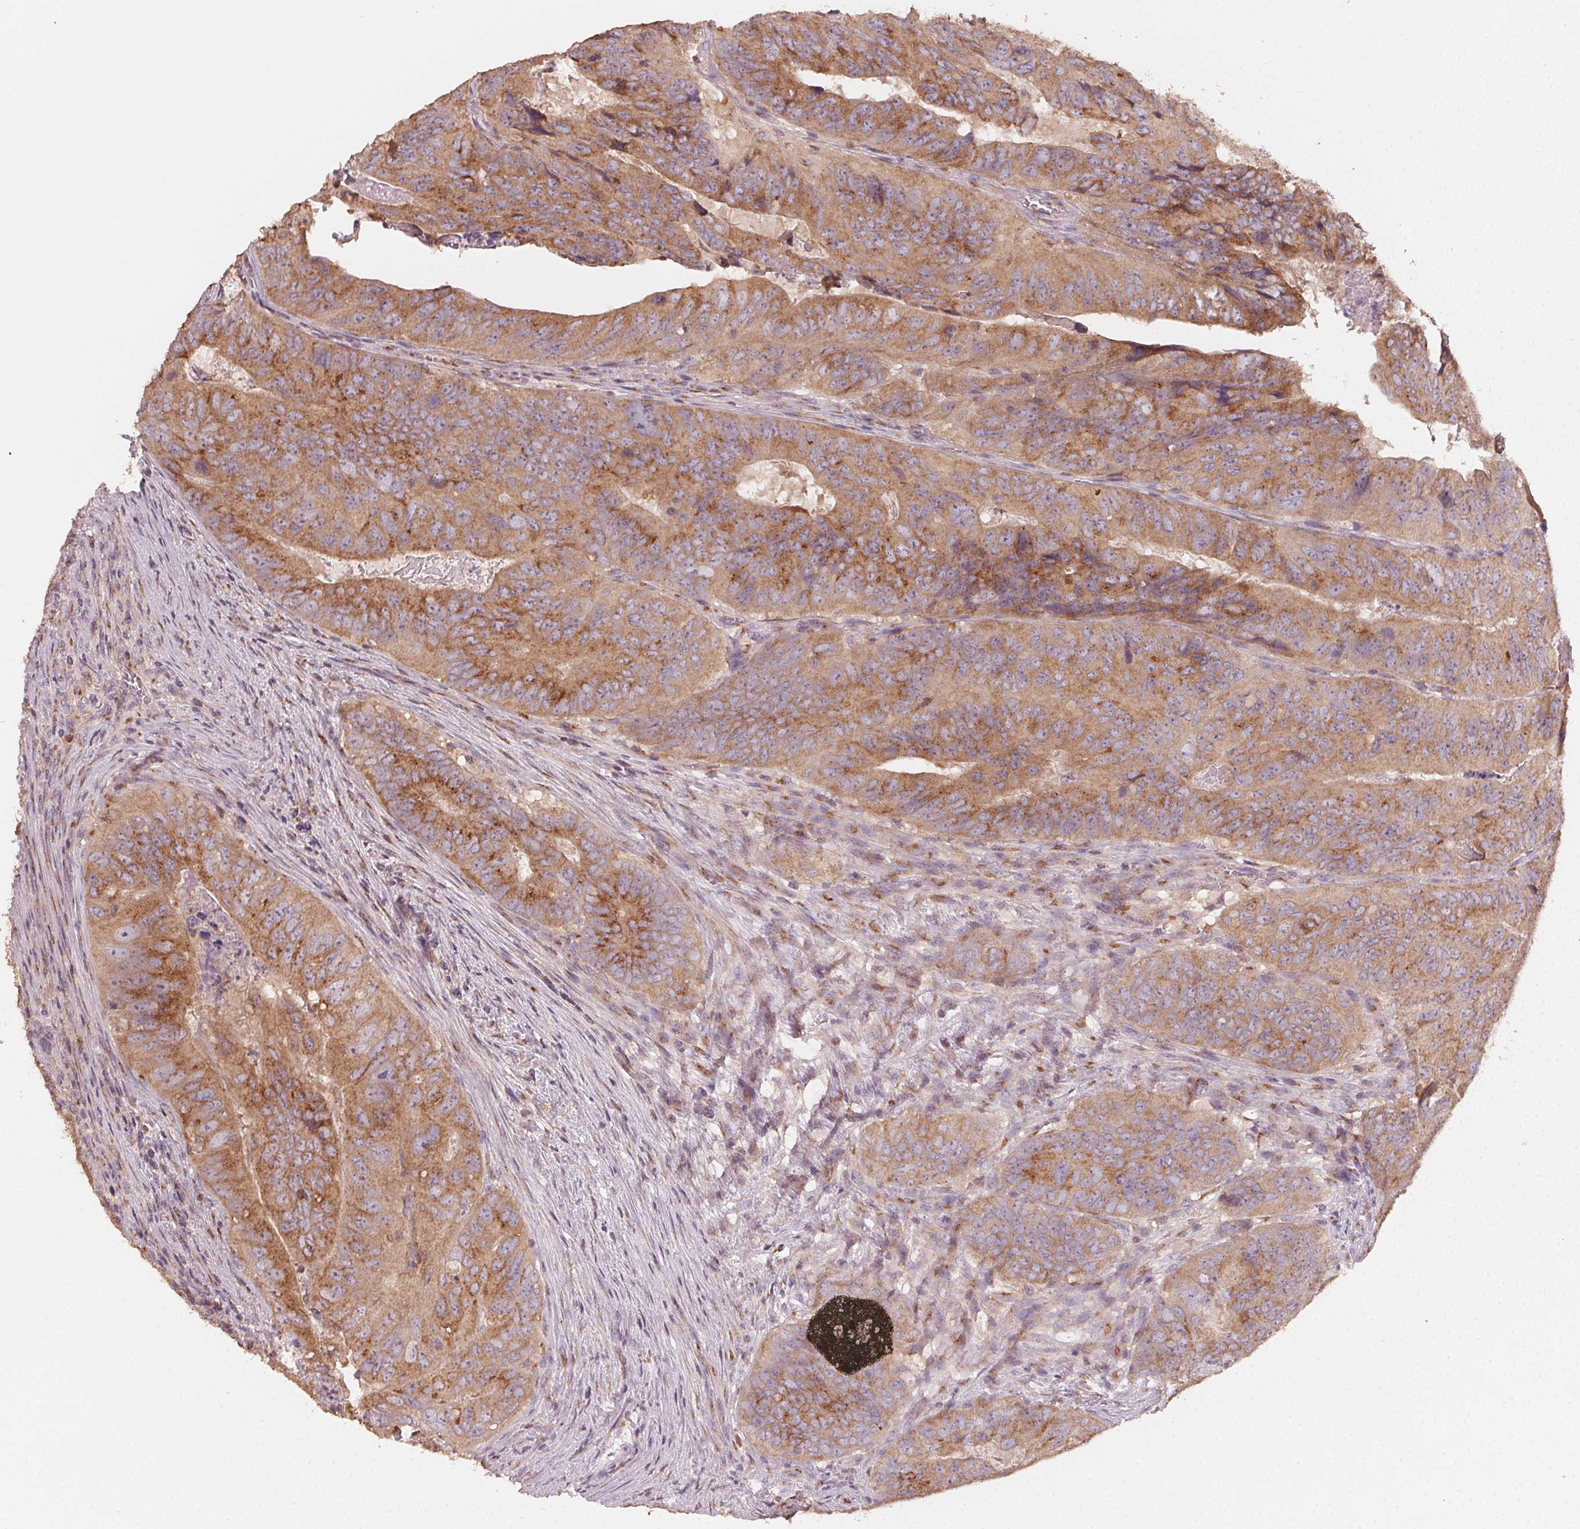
{"staining": {"intensity": "moderate", "quantity": ">75%", "location": "cytoplasmic/membranous"}, "tissue": "colorectal cancer", "cell_type": "Tumor cells", "image_type": "cancer", "snomed": [{"axis": "morphology", "description": "Adenocarcinoma, NOS"}, {"axis": "topography", "description": "Colon"}], "caption": "This micrograph exhibits immunohistochemistry (IHC) staining of human adenocarcinoma (colorectal), with medium moderate cytoplasmic/membranous expression in about >75% of tumor cells.", "gene": "AP1S1", "patient": {"sex": "male", "age": 79}}